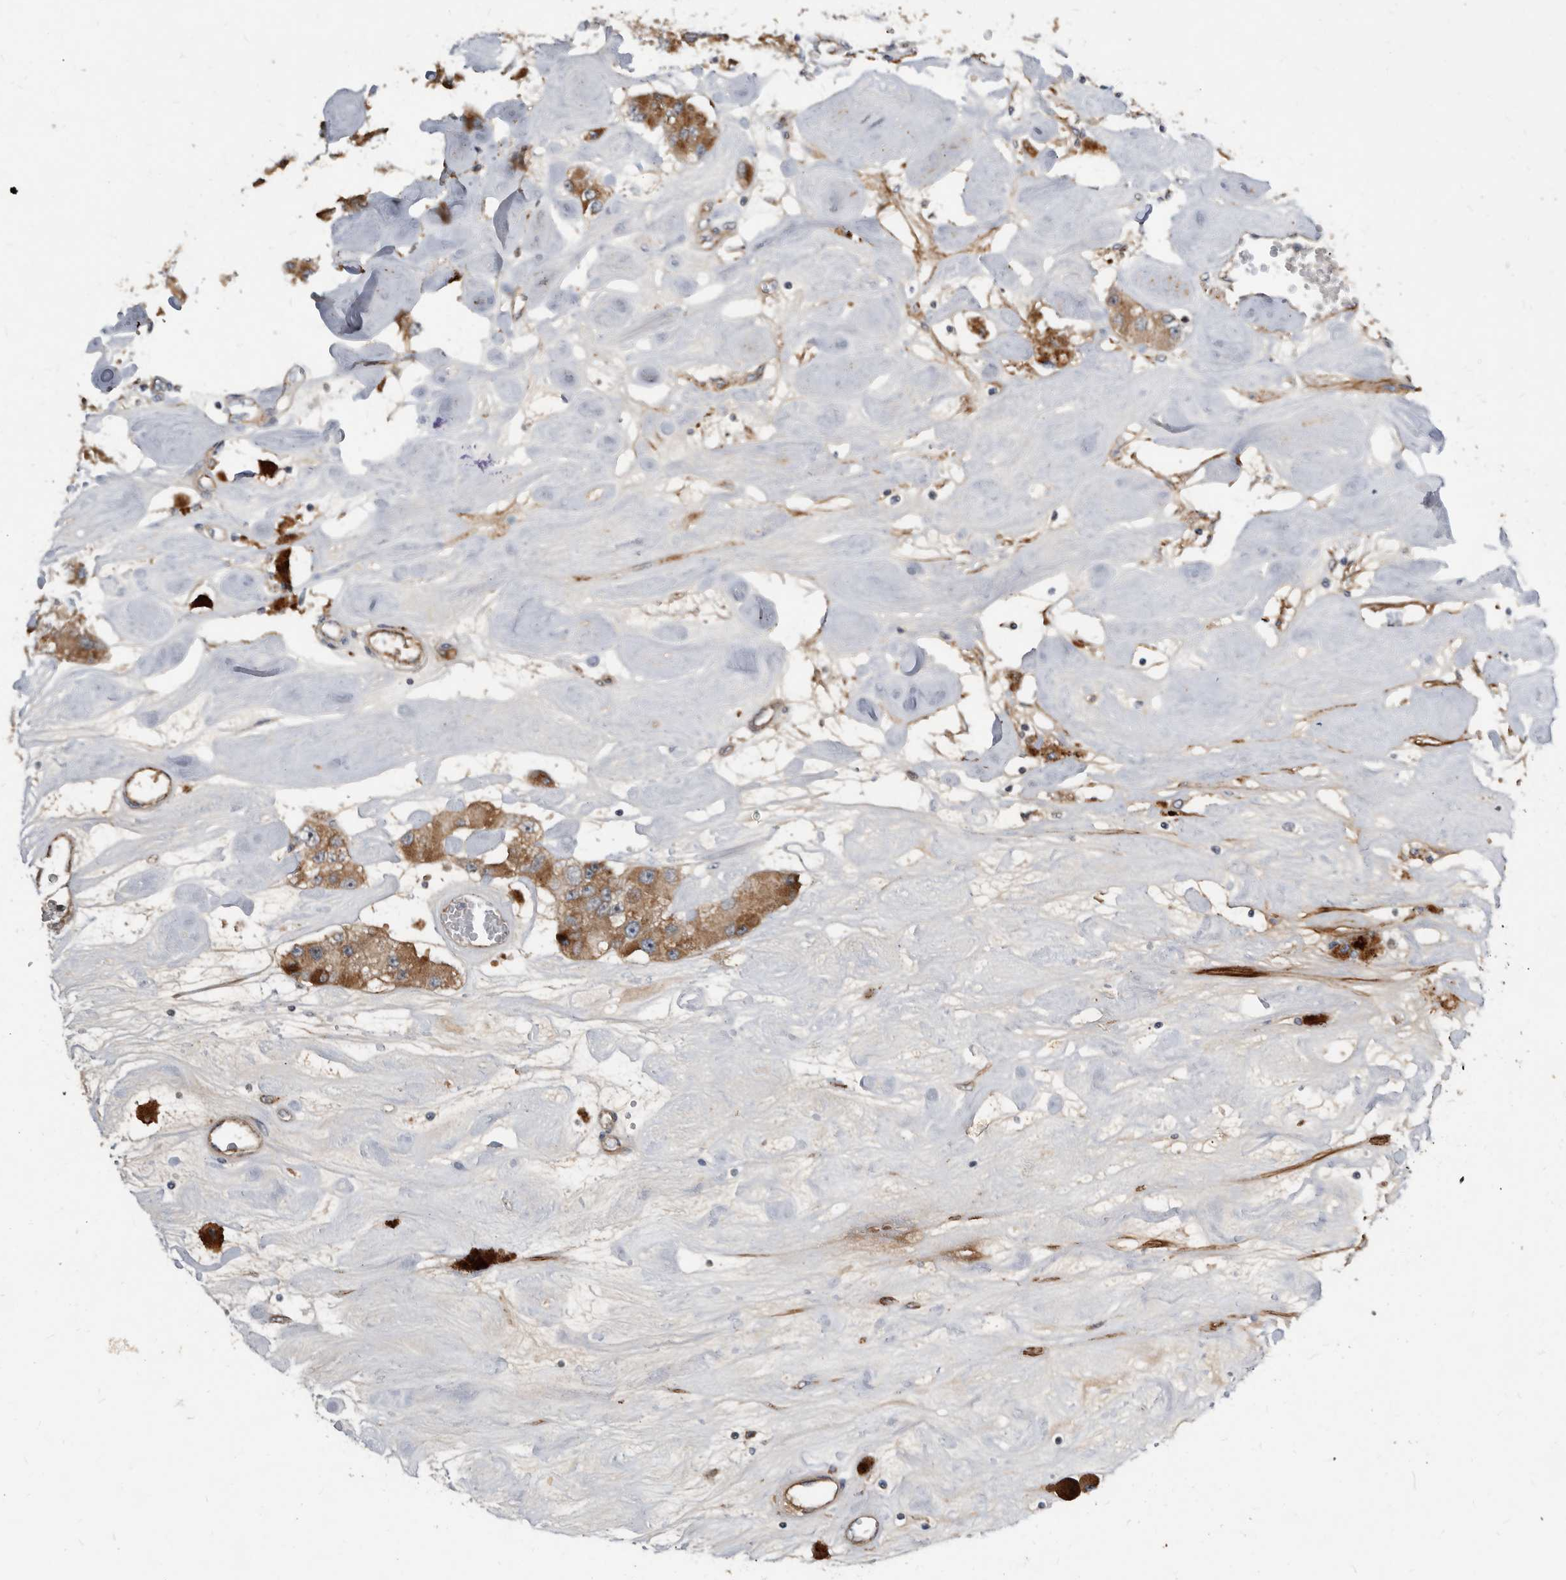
{"staining": {"intensity": "moderate", "quantity": ">75%", "location": "cytoplasmic/membranous"}, "tissue": "carcinoid", "cell_type": "Tumor cells", "image_type": "cancer", "snomed": [{"axis": "morphology", "description": "Carcinoid, malignant, NOS"}, {"axis": "topography", "description": "Pancreas"}], "caption": "Carcinoid stained with a brown dye demonstrates moderate cytoplasmic/membranous positive positivity in approximately >75% of tumor cells.", "gene": "PI15", "patient": {"sex": "male", "age": 41}}